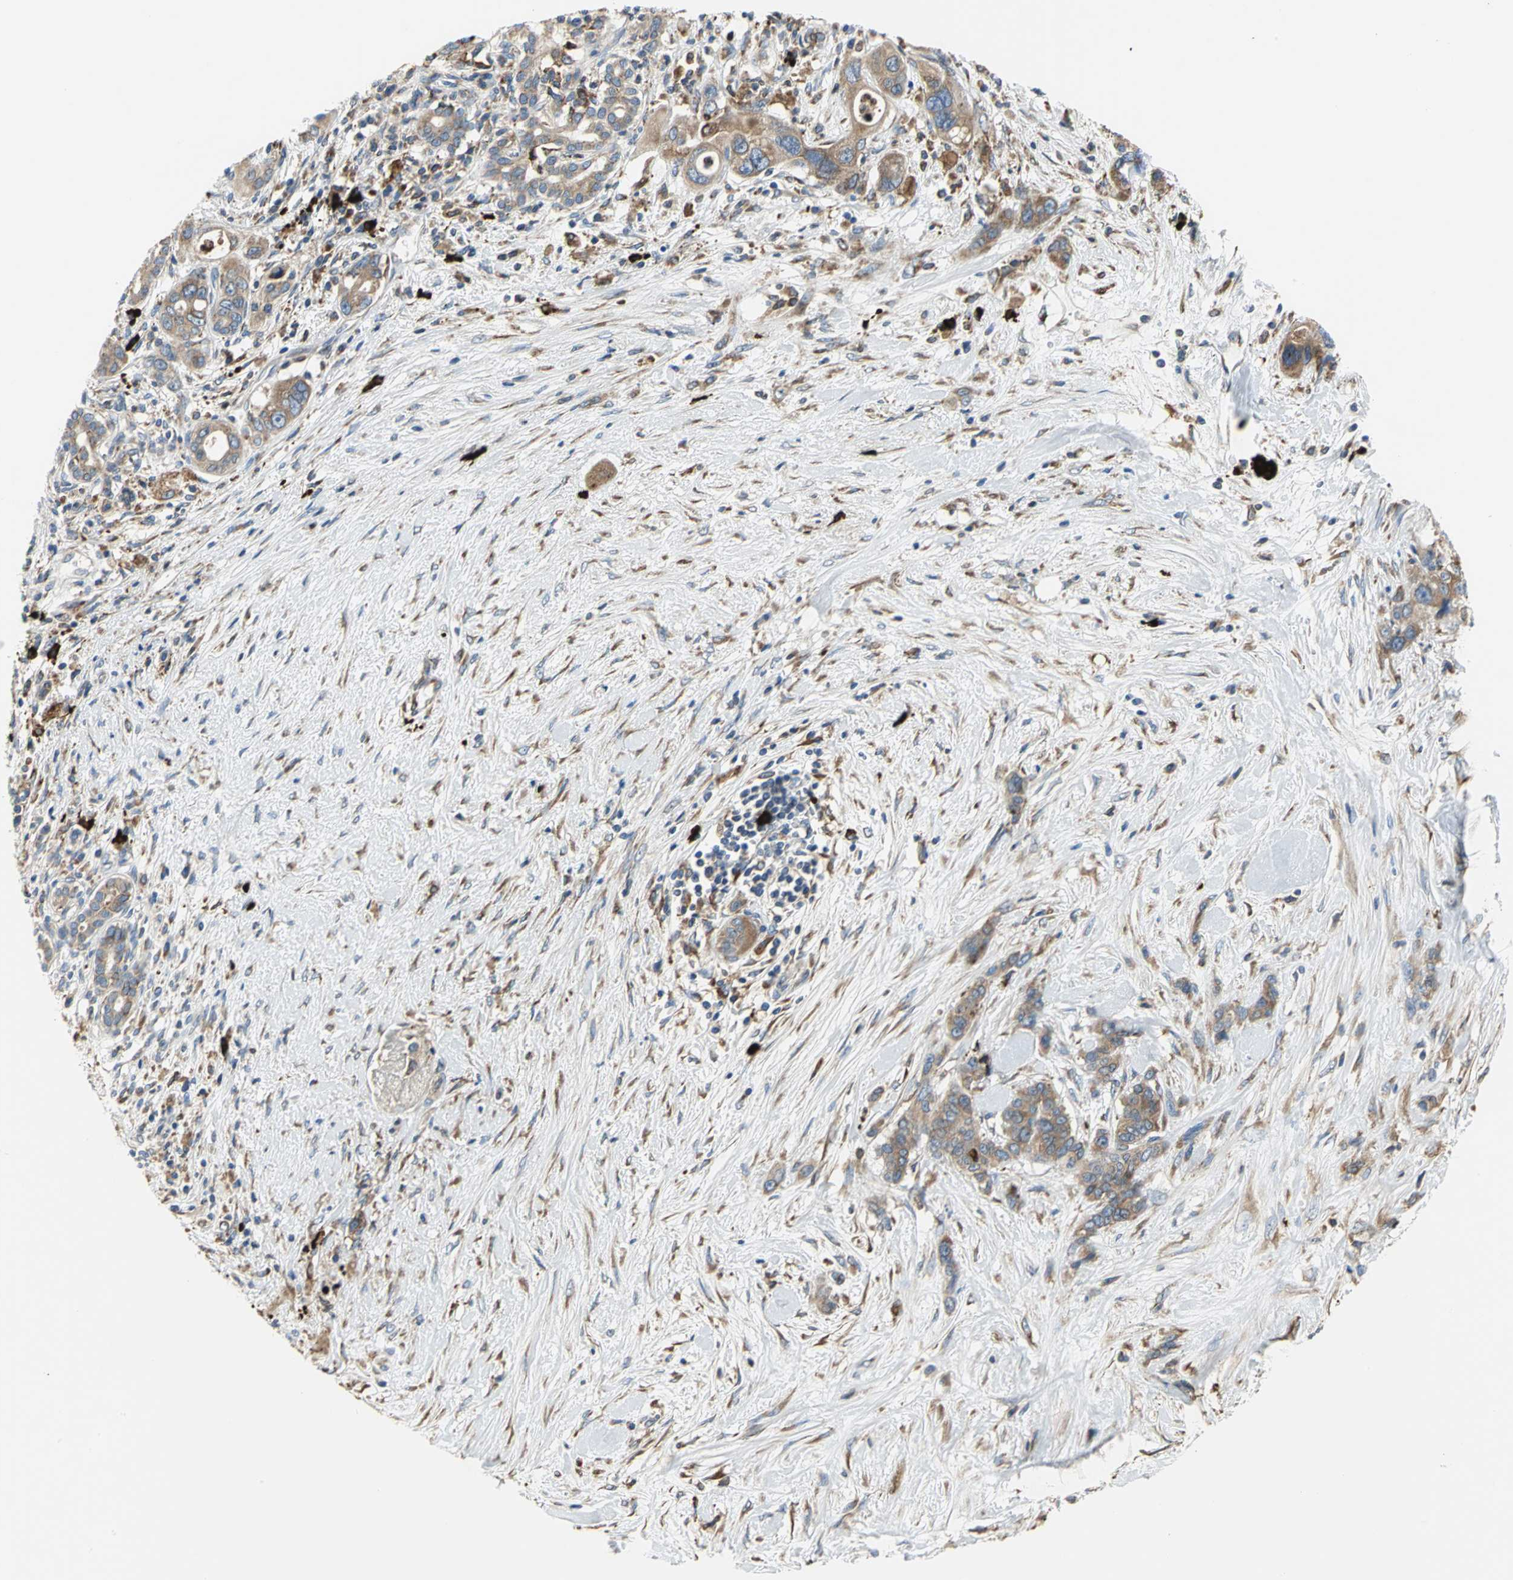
{"staining": {"intensity": "moderate", "quantity": ">75%", "location": "cytoplasmic/membranous"}, "tissue": "pancreatic cancer", "cell_type": "Tumor cells", "image_type": "cancer", "snomed": [{"axis": "morphology", "description": "Adenocarcinoma, NOS"}, {"axis": "topography", "description": "Pancreas"}], "caption": "Moderate cytoplasmic/membranous expression is appreciated in approximately >75% of tumor cells in pancreatic cancer (adenocarcinoma). The staining was performed using DAB (3,3'-diaminobenzidine) to visualize the protein expression in brown, while the nuclei were stained in blue with hematoxylin (Magnification: 20x).", "gene": "SDF2L1", "patient": {"sex": "male", "age": 46}}